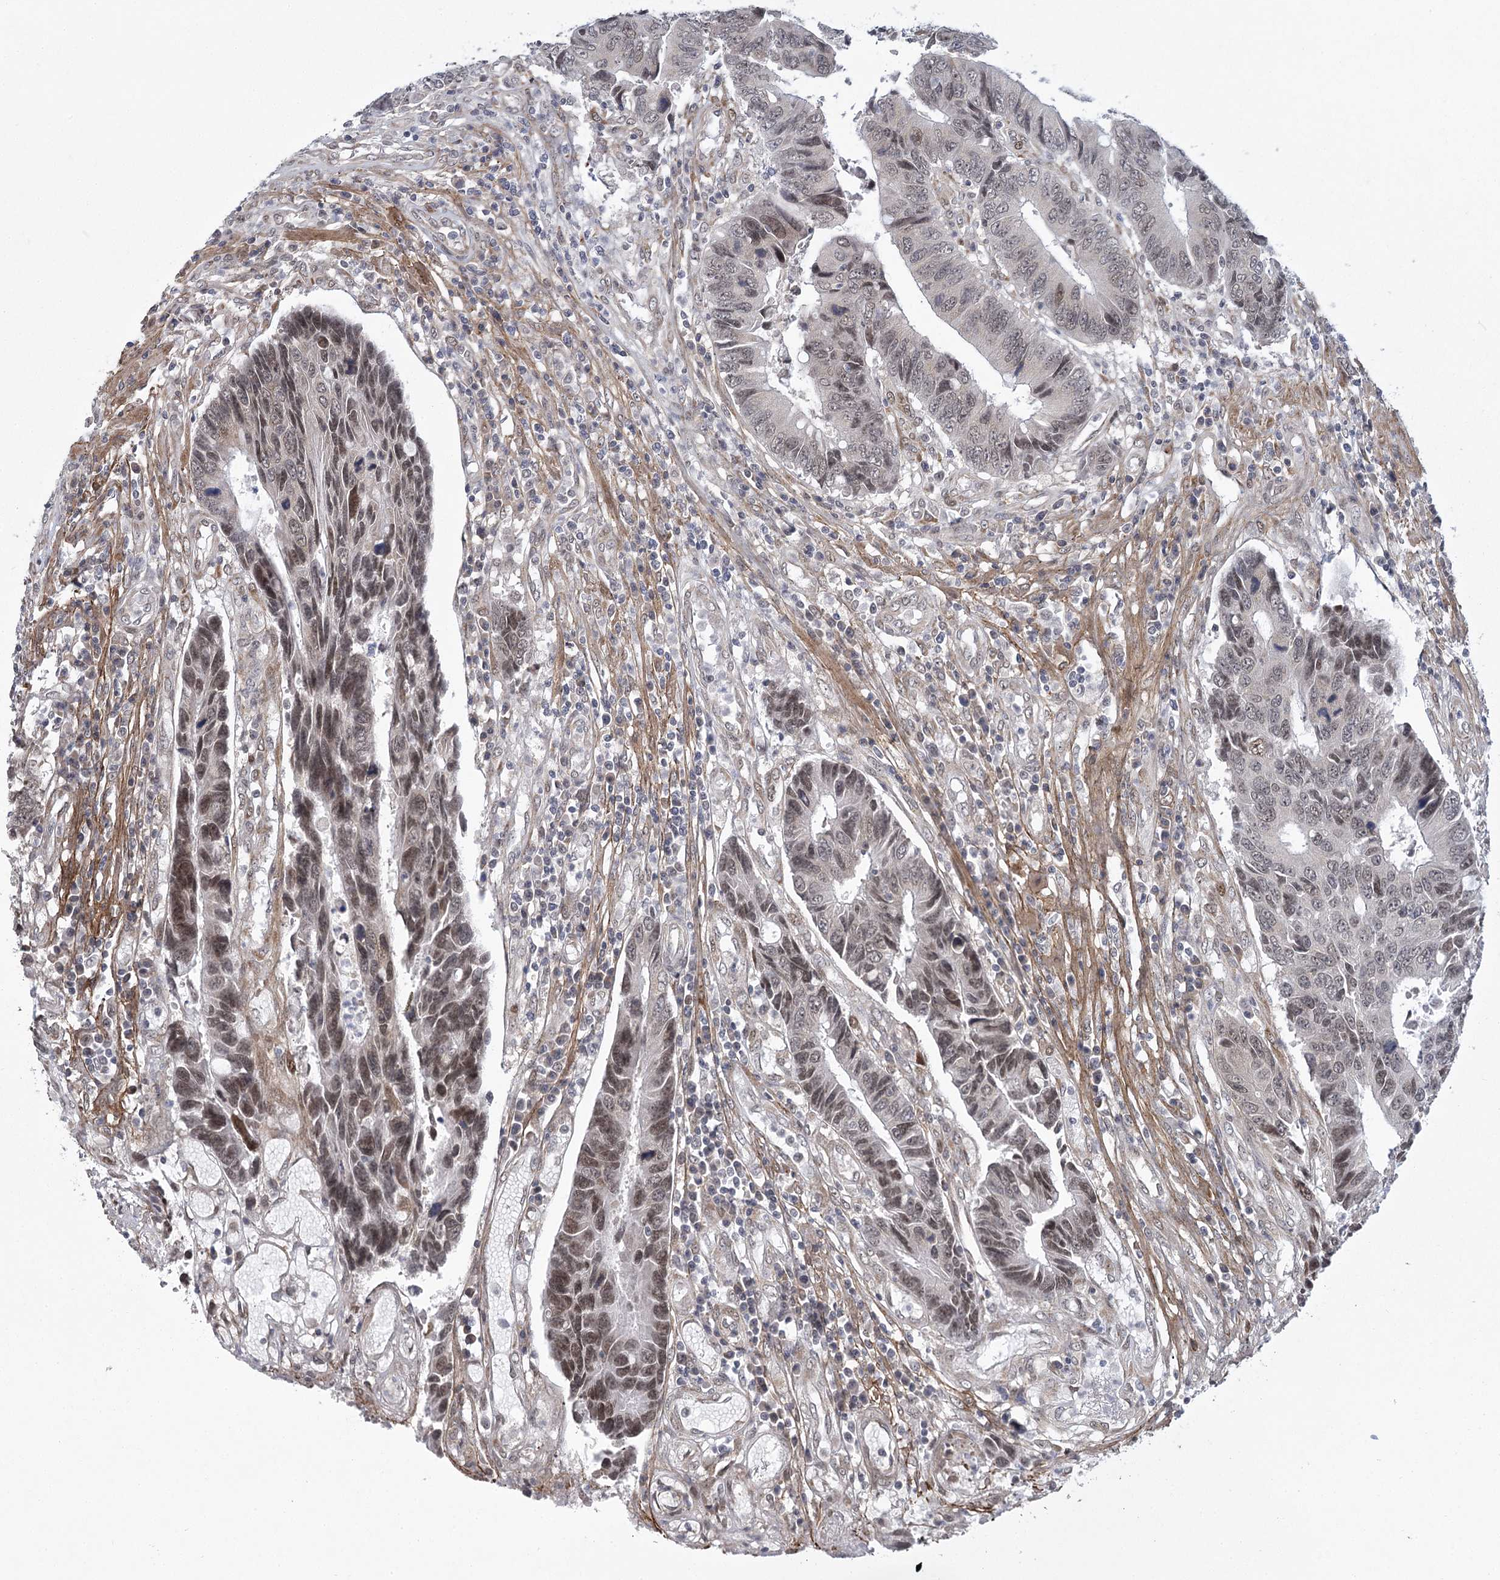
{"staining": {"intensity": "moderate", "quantity": "25%-75%", "location": "nuclear"}, "tissue": "colorectal cancer", "cell_type": "Tumor cells", "image_type": "cancer", "snomed": [{"axis": "morphology", "description": "Adenocarcinoma, NOS"}, {"axis": "topography", "description": "Rectum"}], "caption": "Immunohistochemical staining of colorectal cancer (adenocarcinoma) displays medium levels of moderate nuclear protein staining in about 25%-75% of tumor cells.", "gene": "MED28", "patient": {"sex": "male", "age": 84}}